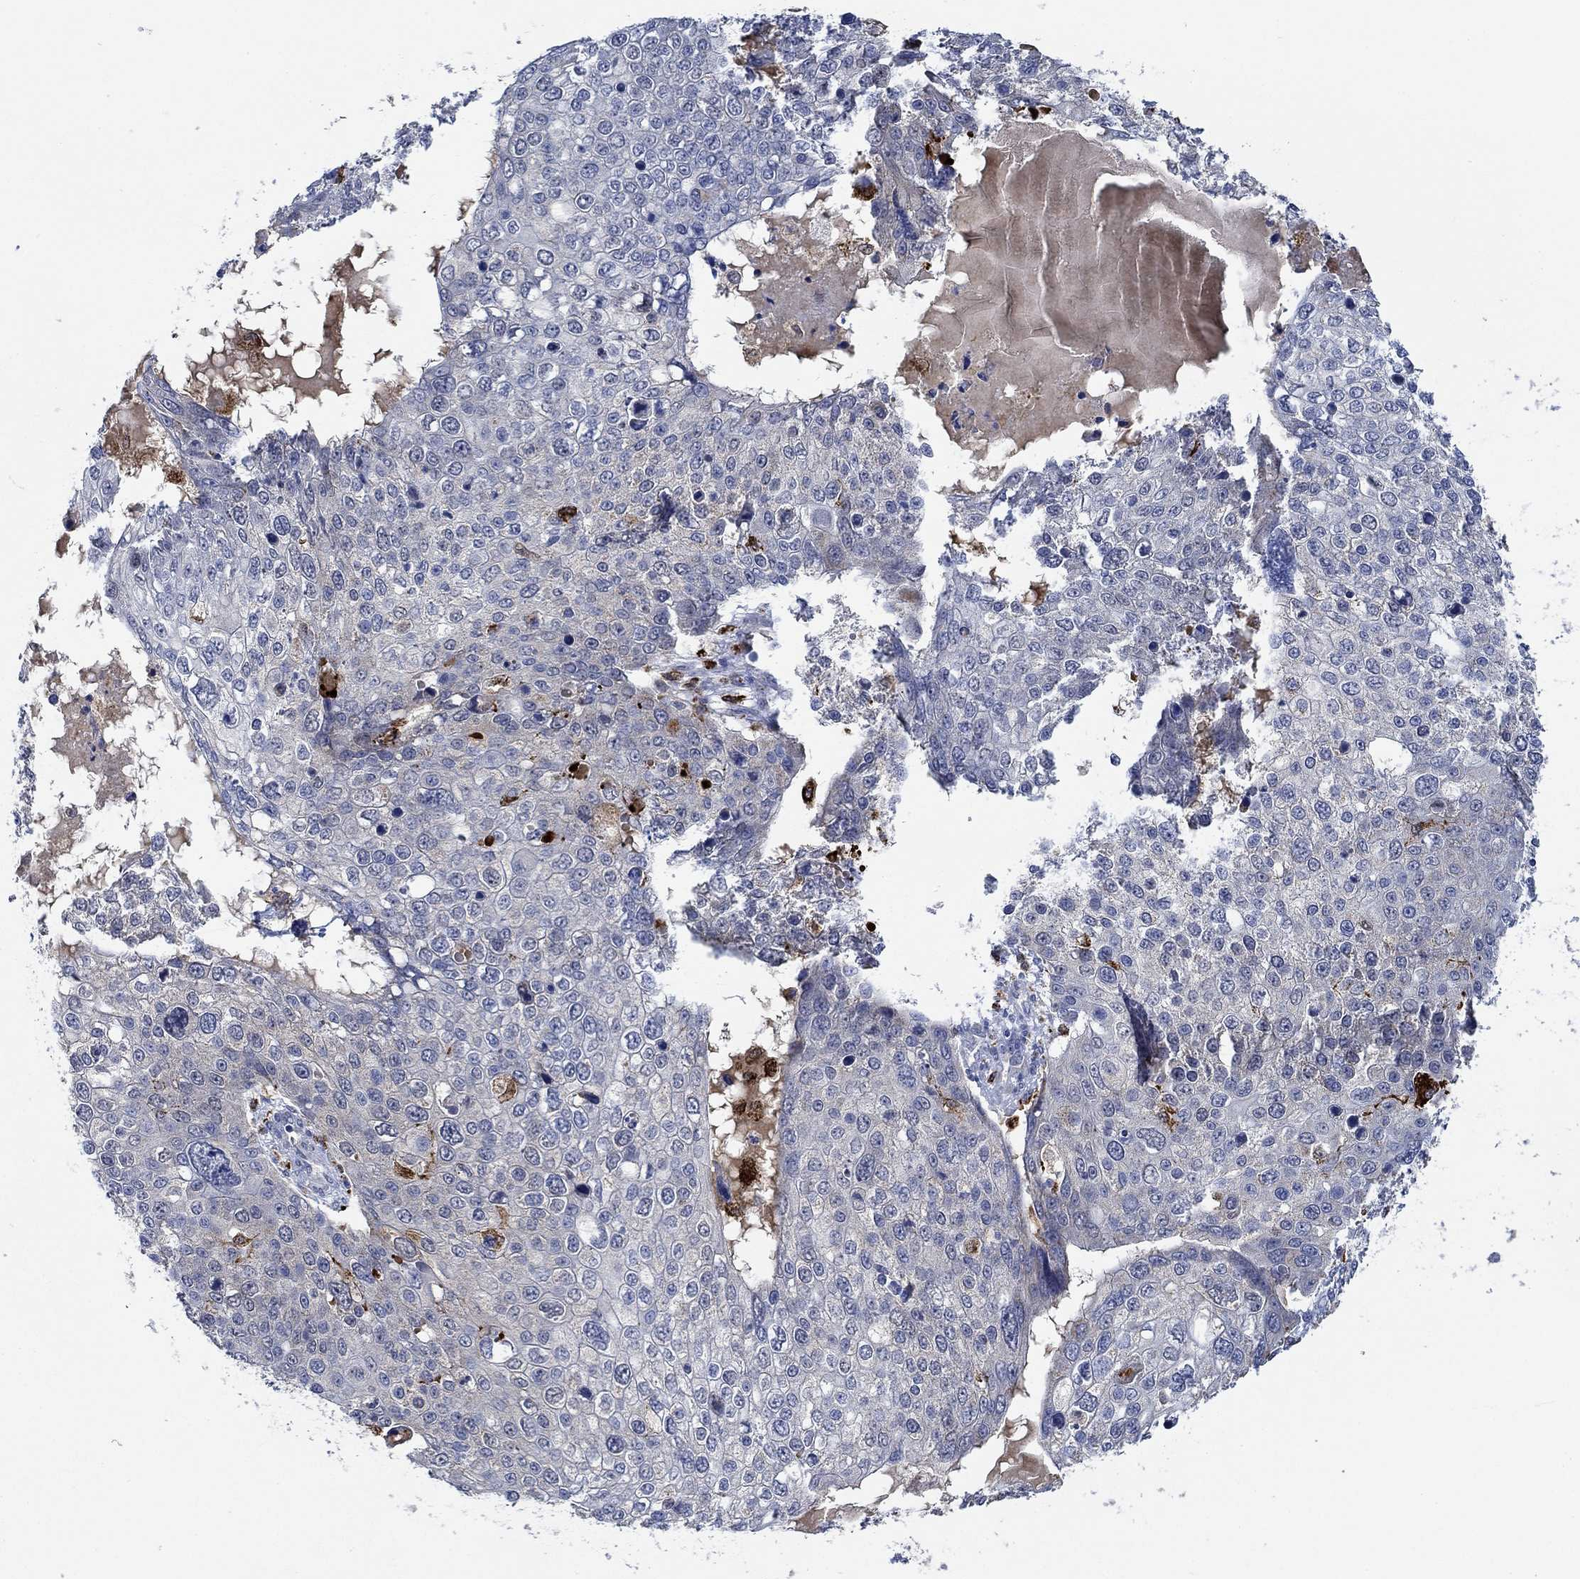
{"staining": {"intensity": "negative", "quantity": "none", "location": "none"}, "tissue": "skin cancer", "cell_type": "Tumor cells", "image_type": "cancer", "snomed": [{"axis": "morphology", "description": "Squamous cell carcinoma, NOS"}, {"axis": "topography", "description": "Skin"}], "caption": "Immunohistochemistry image of skin squamous cell carcinoma stained for a protein (brown), which reveals no positivity in tumor cells.", "gene": "MPP1", "patient": {"sex": "male", "age": 71}}